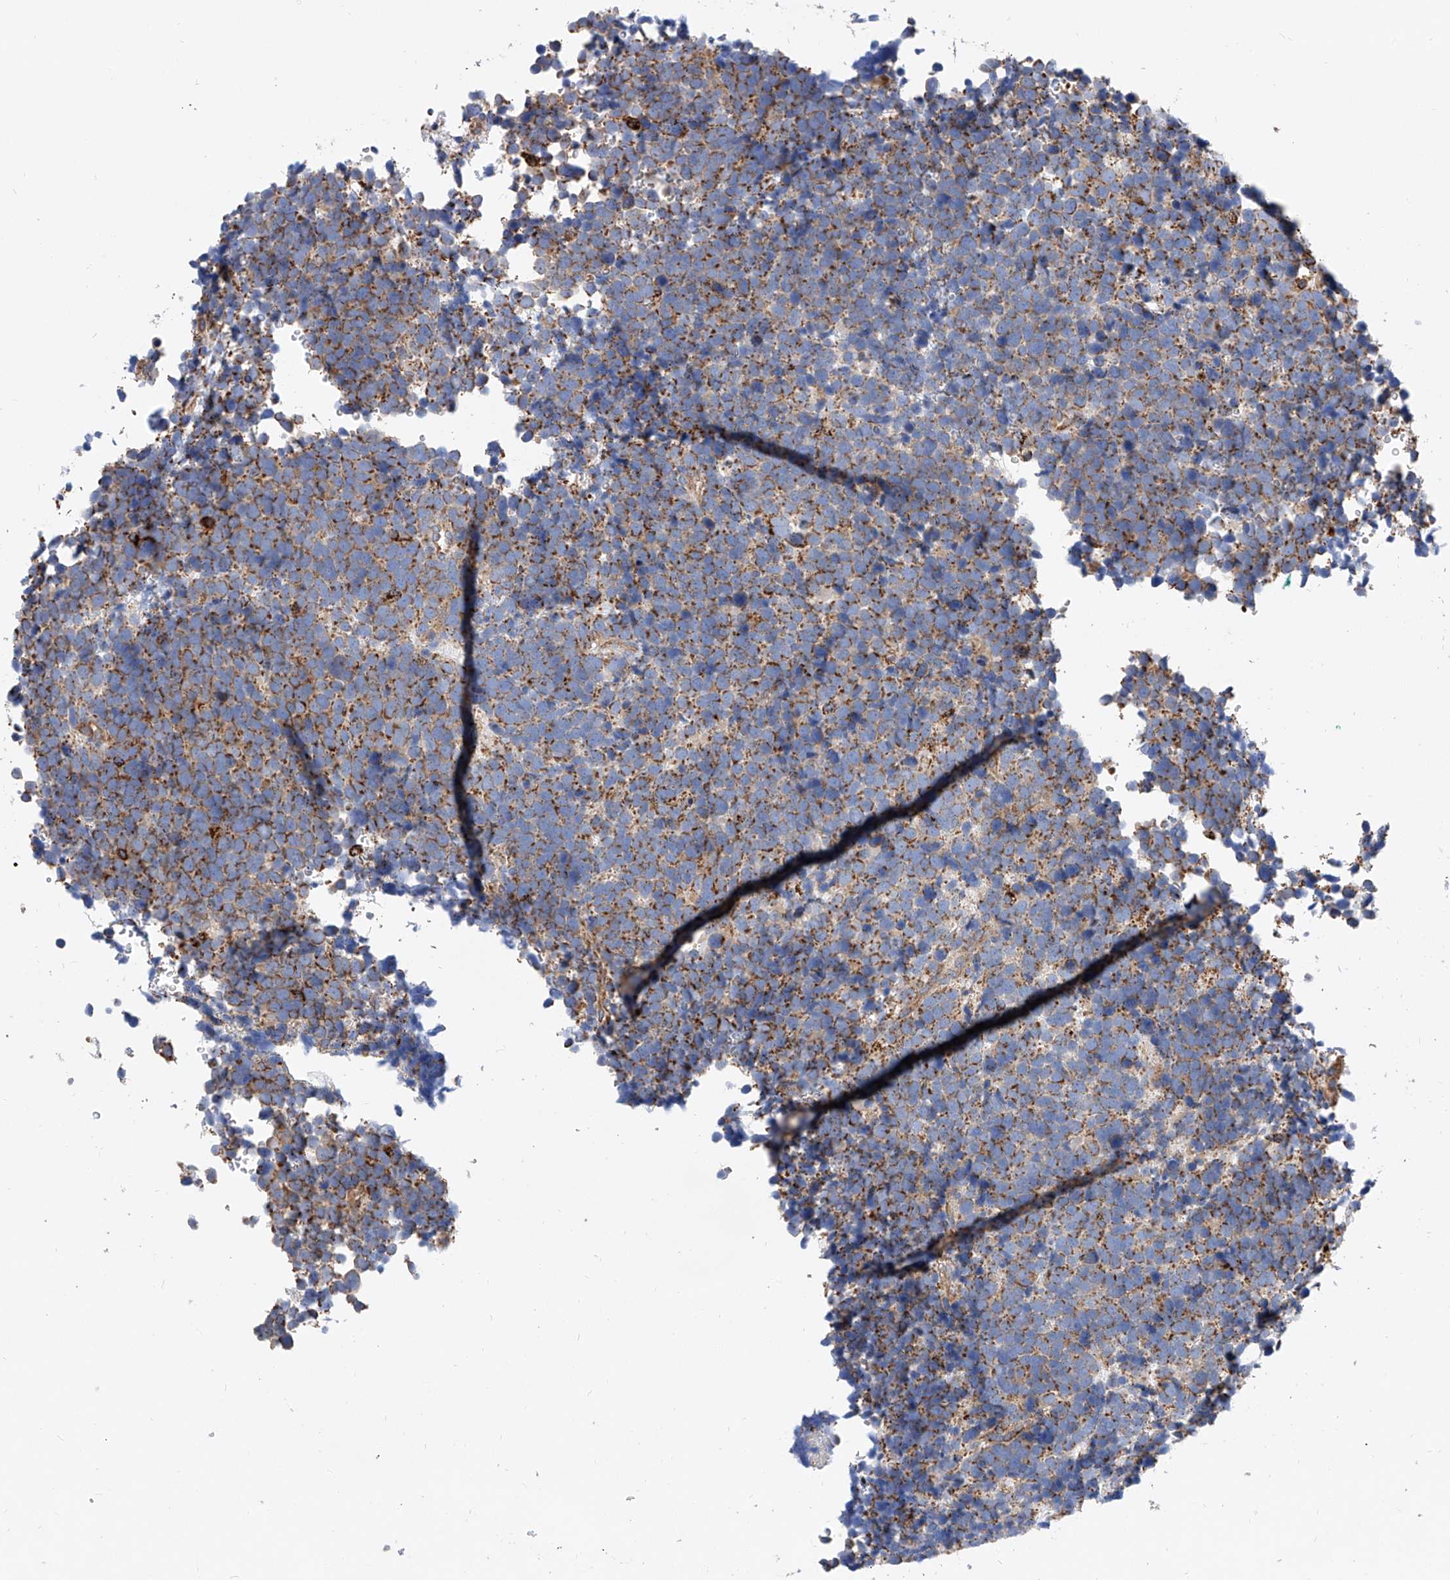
{"staining": {"intensity": "moderate", "quantity": ">75%", "location": "cytoplasmic/membranous"}, "tissue": "urothelial cancer", "cell_type": "Tumor cells", "image_type": "cancer", "snomed": [{"axis": "morphology", "description": "Urothelial carcinoma, High grade"}, {"axis": "topography", "description": "Urinary bladder"}], "caption": "Urothelial cancer tissue exhibits moderate cytoplasmic/membranous expression in about >75% of tumor cells, visualized by immunohistochemistry.", "gene": "CPNE5", "patient": {"sex": "female", "age": 82}}